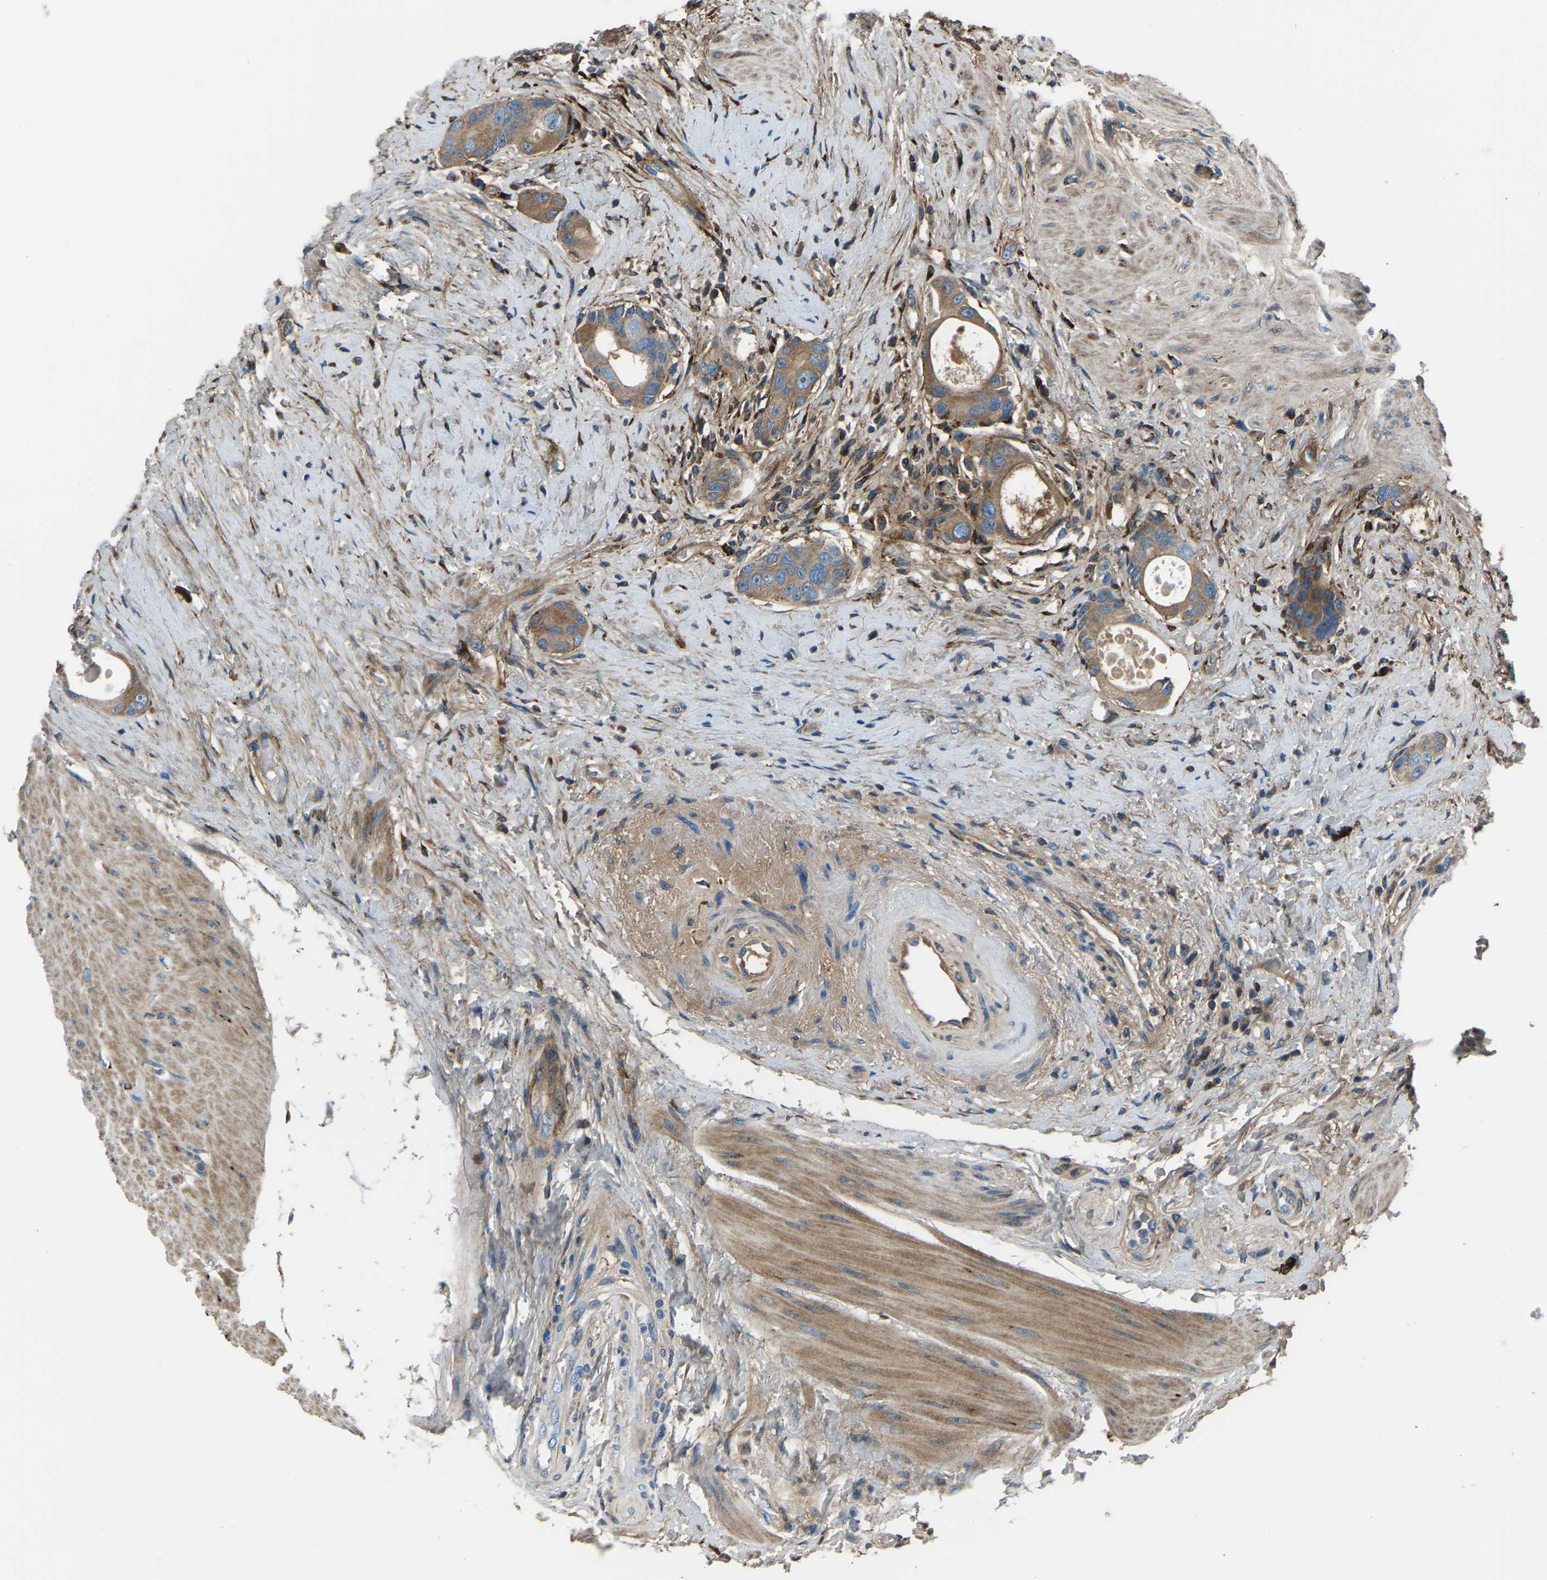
{"staining": {"intensity": "moderate", "quantity": ">75%", "location": "cytoplasmic/membranous"}, "tissue": "colorectal cancer", "cell_type": "Tumor cells", "image_type": "cancer", "snomed": [{"axis": "morphology", "description": "Adenocarcinoma, NOS"}, {"axis": "topography", "description": "Rectum"}], "caption": "IHC photomicrograph of human colorectal adenocarcinoma stained for a protein (brown), which demonstrates medium levels of moderate cytoplasmic/membranous expression in approximately >75% of tumor cells.", "gene": "COL3A1", "patient": {"sex": "male", "age": 51}}